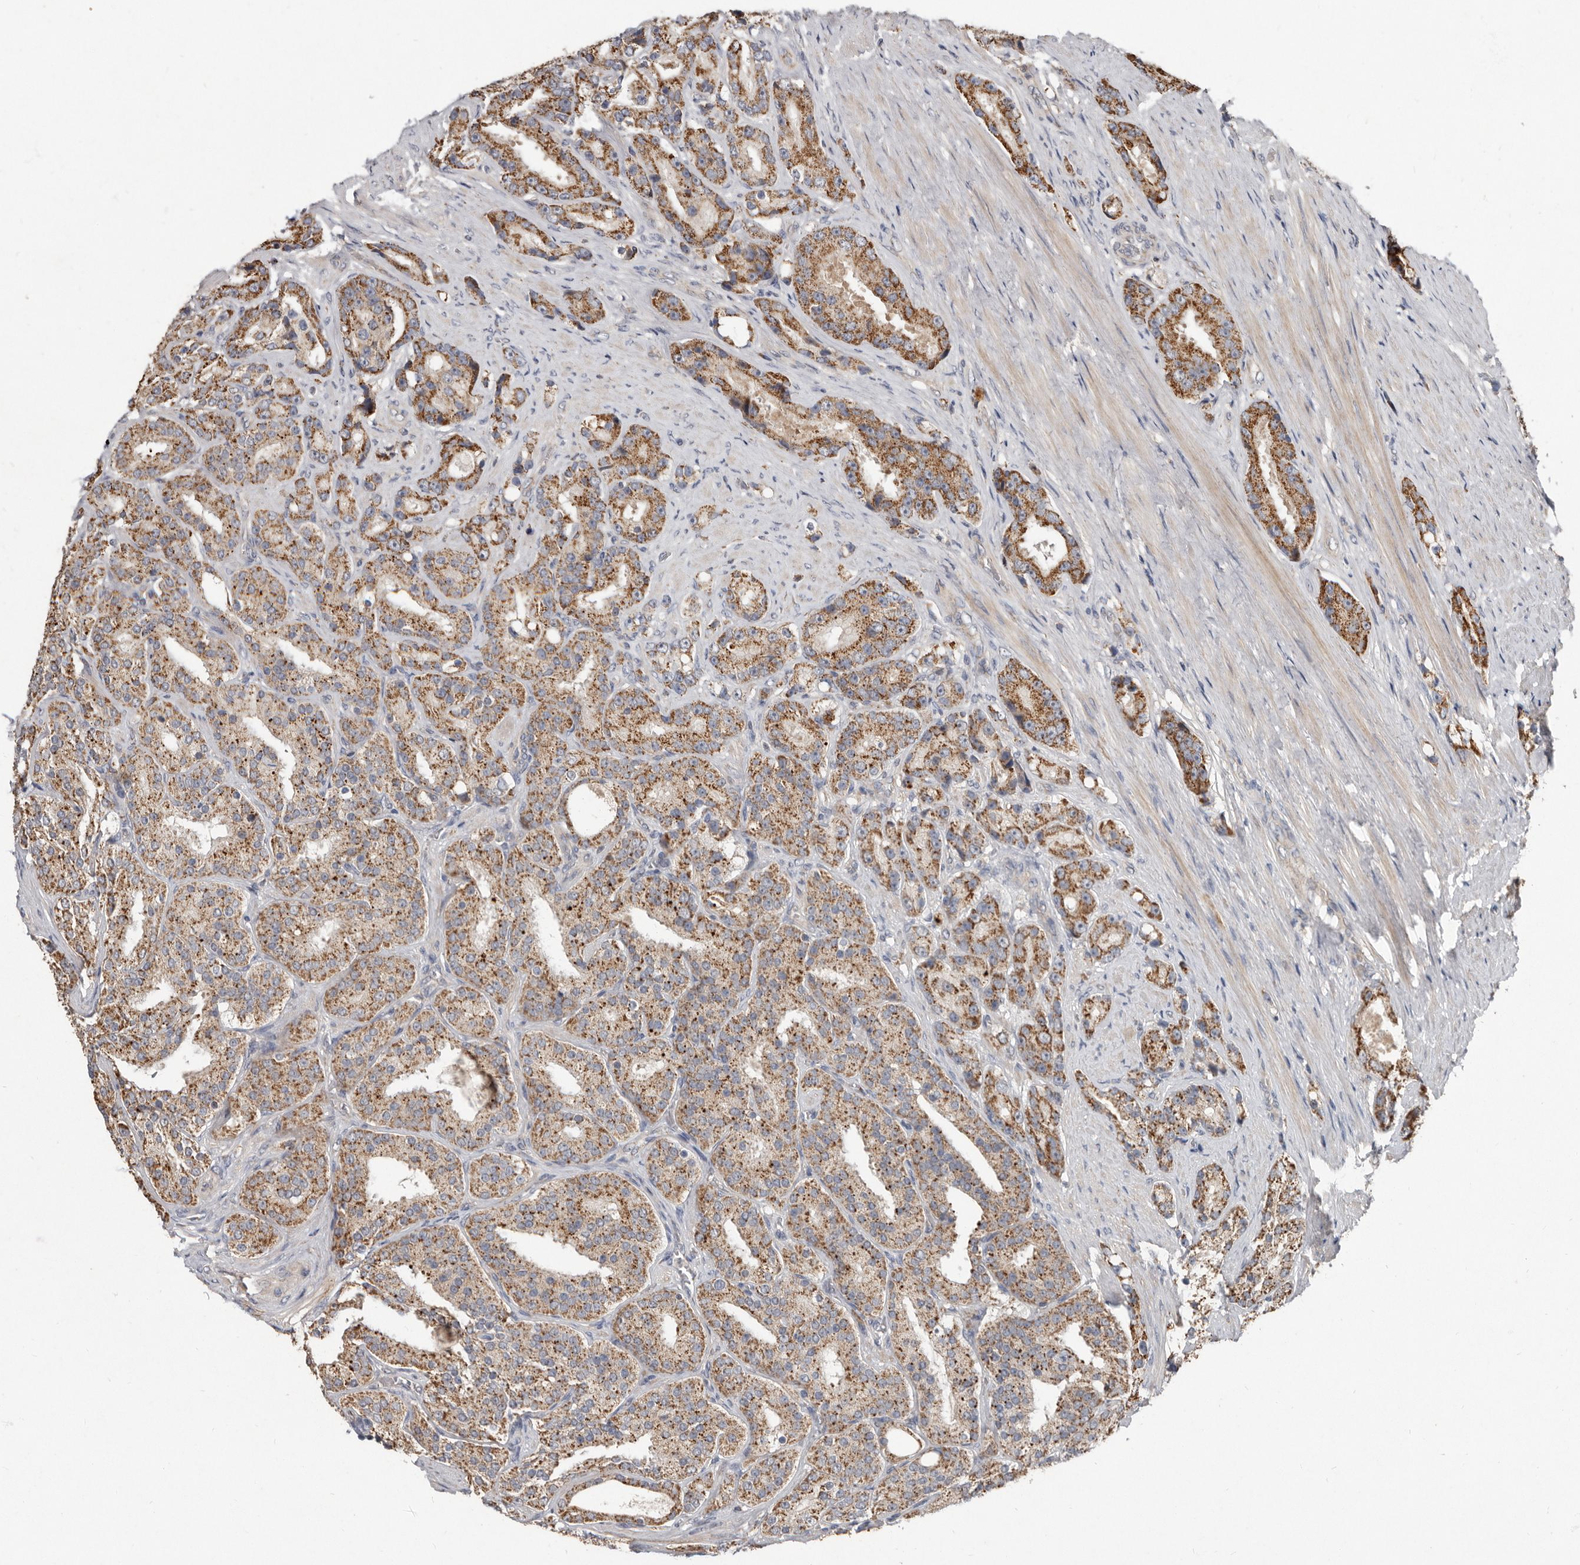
{"staining": {"intensity": "moderate", "quantity": ">75%", "location": "cytoplasmic/membranous"}, "tissue": "prostate cancer", "cell_type": "Tumor cells", "image_type": "cancer", "snomed": [{"axis": "morphology", "description": "Adenocarcinoma, High grade"}, {"axis": "topography", "description": "Prostate"}], "caption": "A brown stain highlights moderate cytoplasmic/membranous staining of a protein in prostate cancer (high-grade adenocarcinoma) tumor cells. The protein of interest is shown in brown color, while the nuclei are stained blue.", "gene": "KIF26B", "patient": {"sex": "male", "age": 60}}